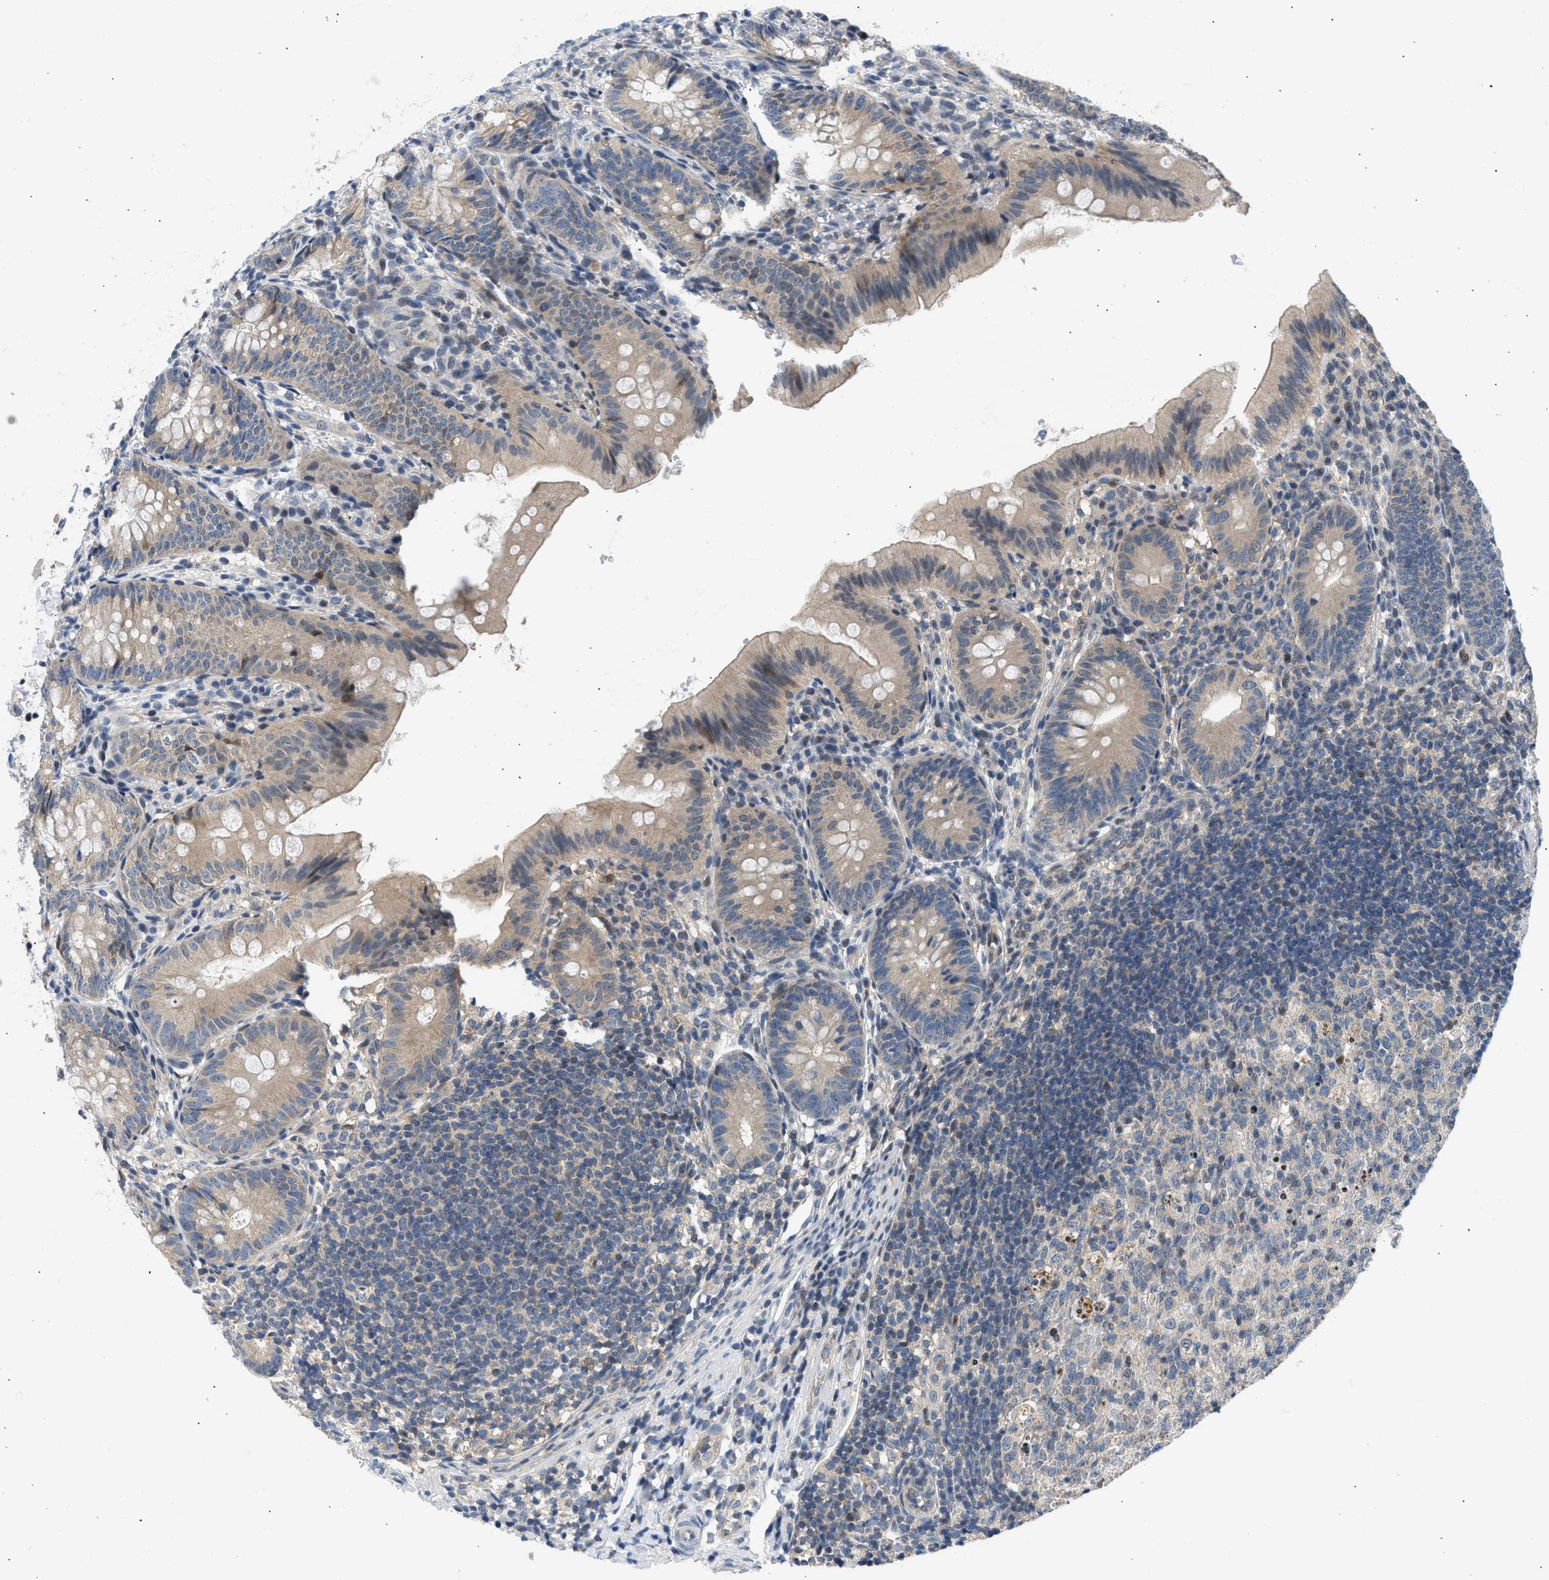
{"staining": {"intensity": "weak", "quantity": ">75%", "location": "cytoplasmic/membranous,nuclear"}, "tissue": "appendix", "cell_type": "Glandular cells", "image_type": "normal", "snomed": [{"axis": "morphology", "description": "Normal tissue, NOS"}, {"axis": "topography", "description": "Appendix"}], "caption": "Immunohistochemistry (DAB) staining of unremarkable appendix reveals weak cytoplasmic/membranous,nuclear protein expression in about >75% of glandular cells. (Stains: DAB in brown, nuclei in blue, Microscopy: brightfield microscopy at high magnification).", "gene": "OLIG3", "patient": {"sex": "male", "age": 1}}